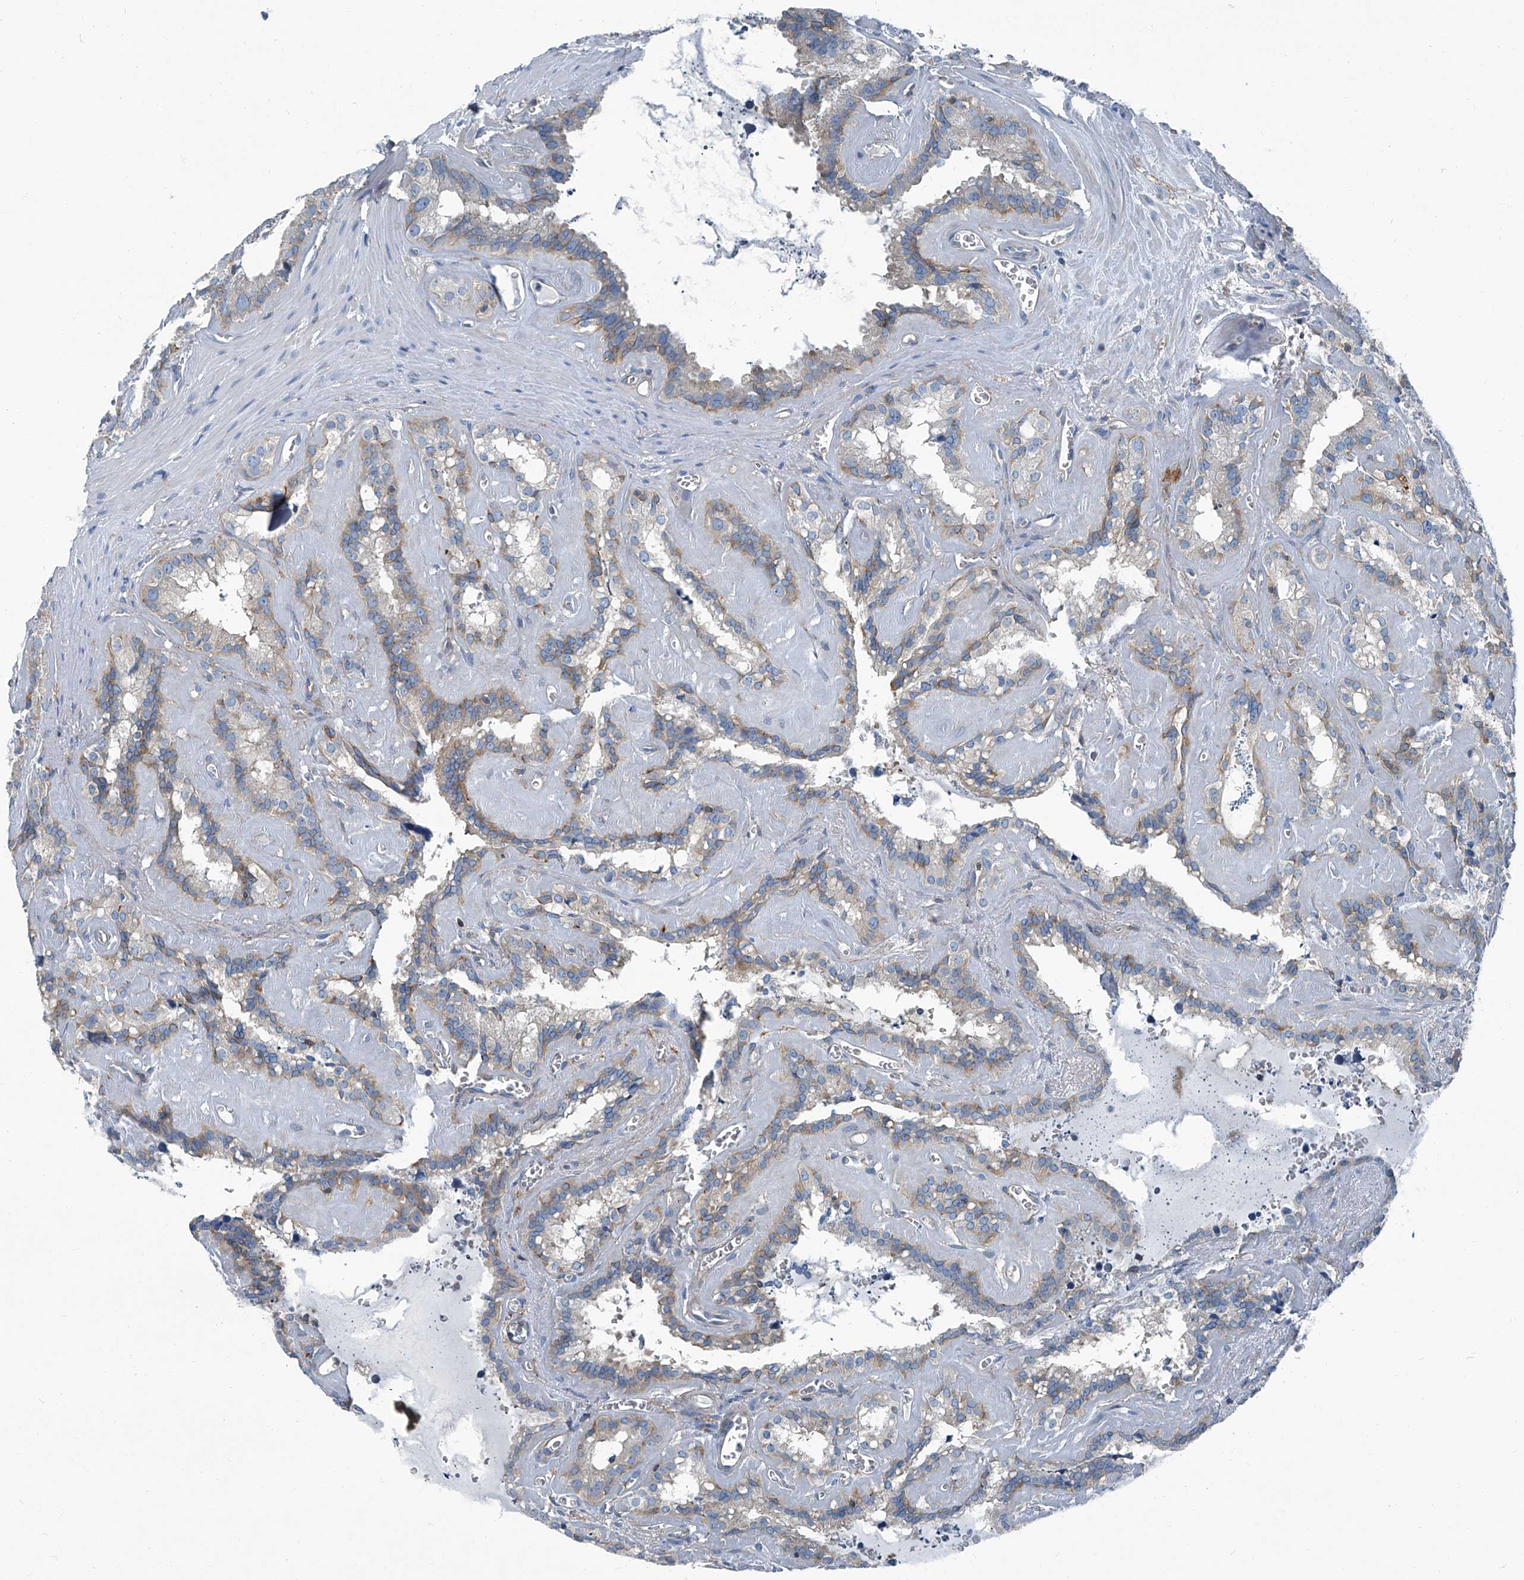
{"staining": {"intensity": "weak", "quantity": "25%-75%", "location": "cytoplasmic/membranous"}, "tissue": "seminal vesicle", "cell_type": "Glandular cells", "image_type": "normal", "snomed": [{"axis": "morphology", "description": "Normal tissue, NOS"}, {"axis": "topography", "description": "Prostate"}, {"axis": "topography", "description": "Seminal veicle"}], "caption": "Protein expression analysis of normal human seminal vesicle reveals weak cytoplasmic/membranous positivity in about 25%-75% of glandular cells. (Brightfield microscopy of DAB IHC at high magnification).", "gene": "SEPTIN7", "patient": {"sex": "male", "age": 59}}